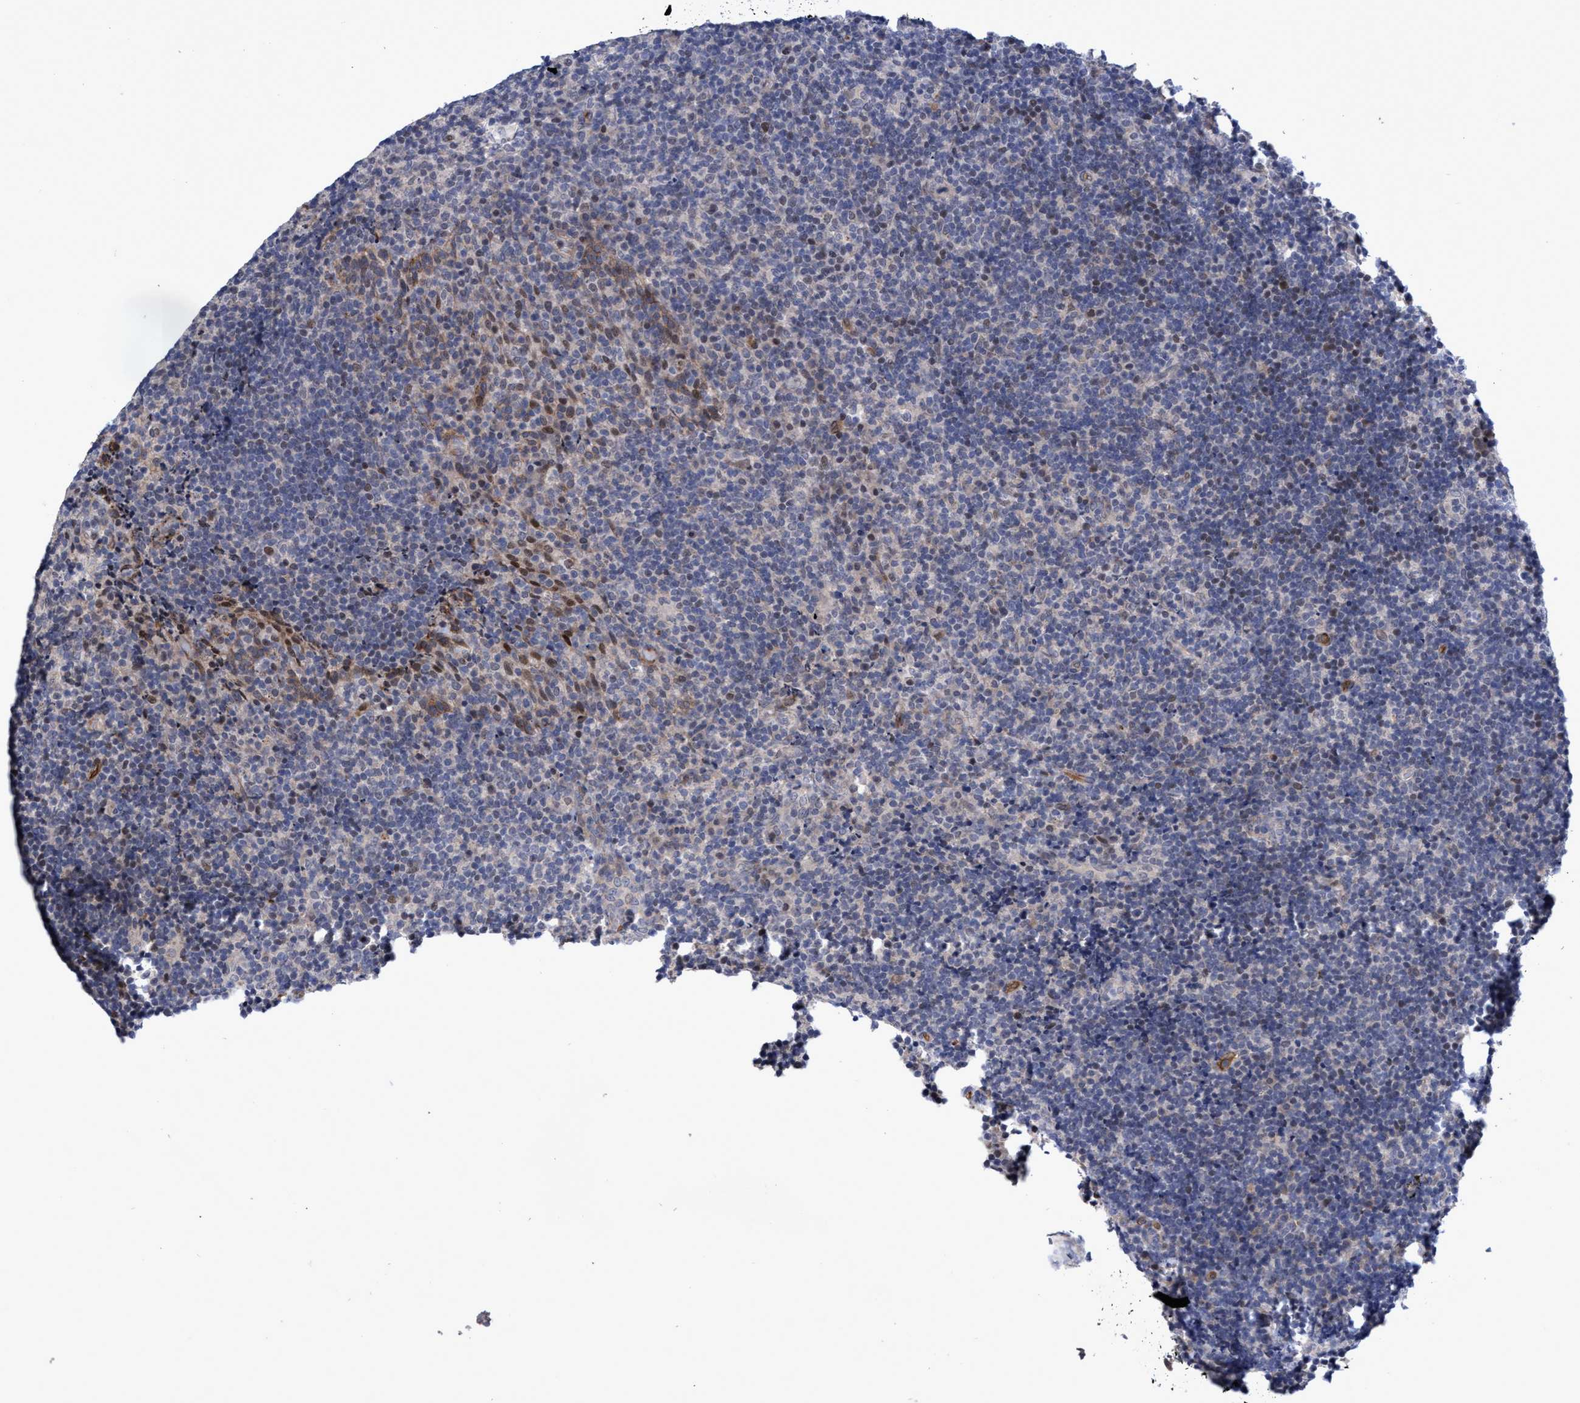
{"staining": {"intensity": "weak", "quantity": "<25%", "location": "nuclear"}, "tissue": "lymphoma", "cell_type": "Tumor cells", "image_type": "cancer", "snomed": [{"axis": "morphology", "description": "Malignant lymphoma, non-Hodgkin's type, High grade"}, {"axis": "topography", "description": "Tonsil"}], "caption": "This is a image of immunohistochemistry (IHC) staining of lymphoma, which shows no staining in tumor cells.", "gene": "ZNF750", "patient": {"sex": "female", "age": 36}}